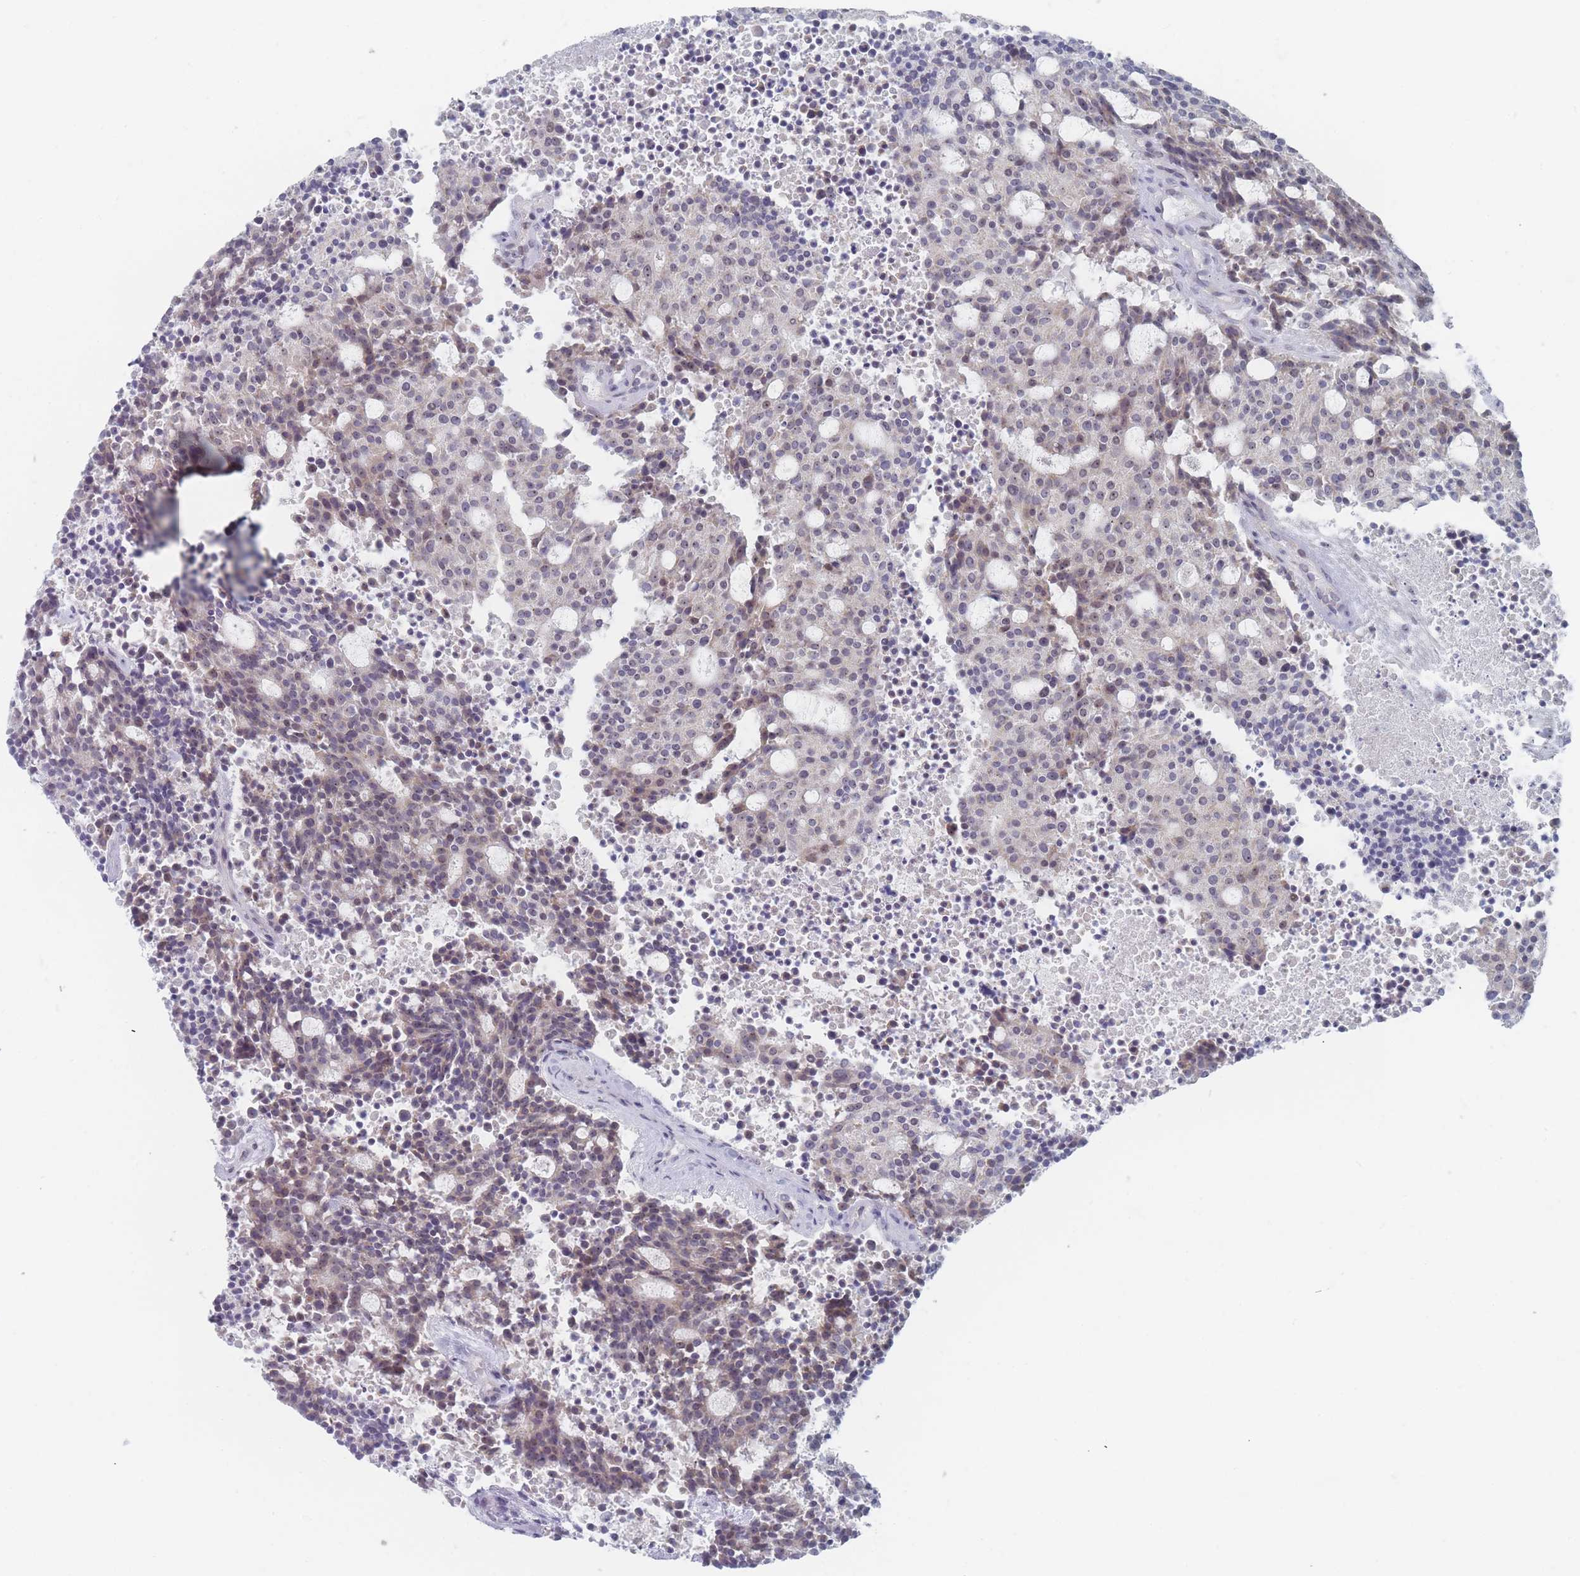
{"staining": {"intensity": "weak", "quantity": "<25%", "location": "cytoplasmic/membranous"}, "tissue": "carcinoid", "cell_type": "Tumor cells", "image_type": "cancer", "snomed": [{"axis": "morphology", "description": "Carcinoid, malignant, NOS"}, {"axis": "topography", "description": "Pancreas"}], "caption": "A high-resolution histopathology image shows IHC staining of carcinoid, which exhibits no significant positivity in tumor cells.", "gene": "RNF8", "patient": {"sex": "female", "age": 54}}